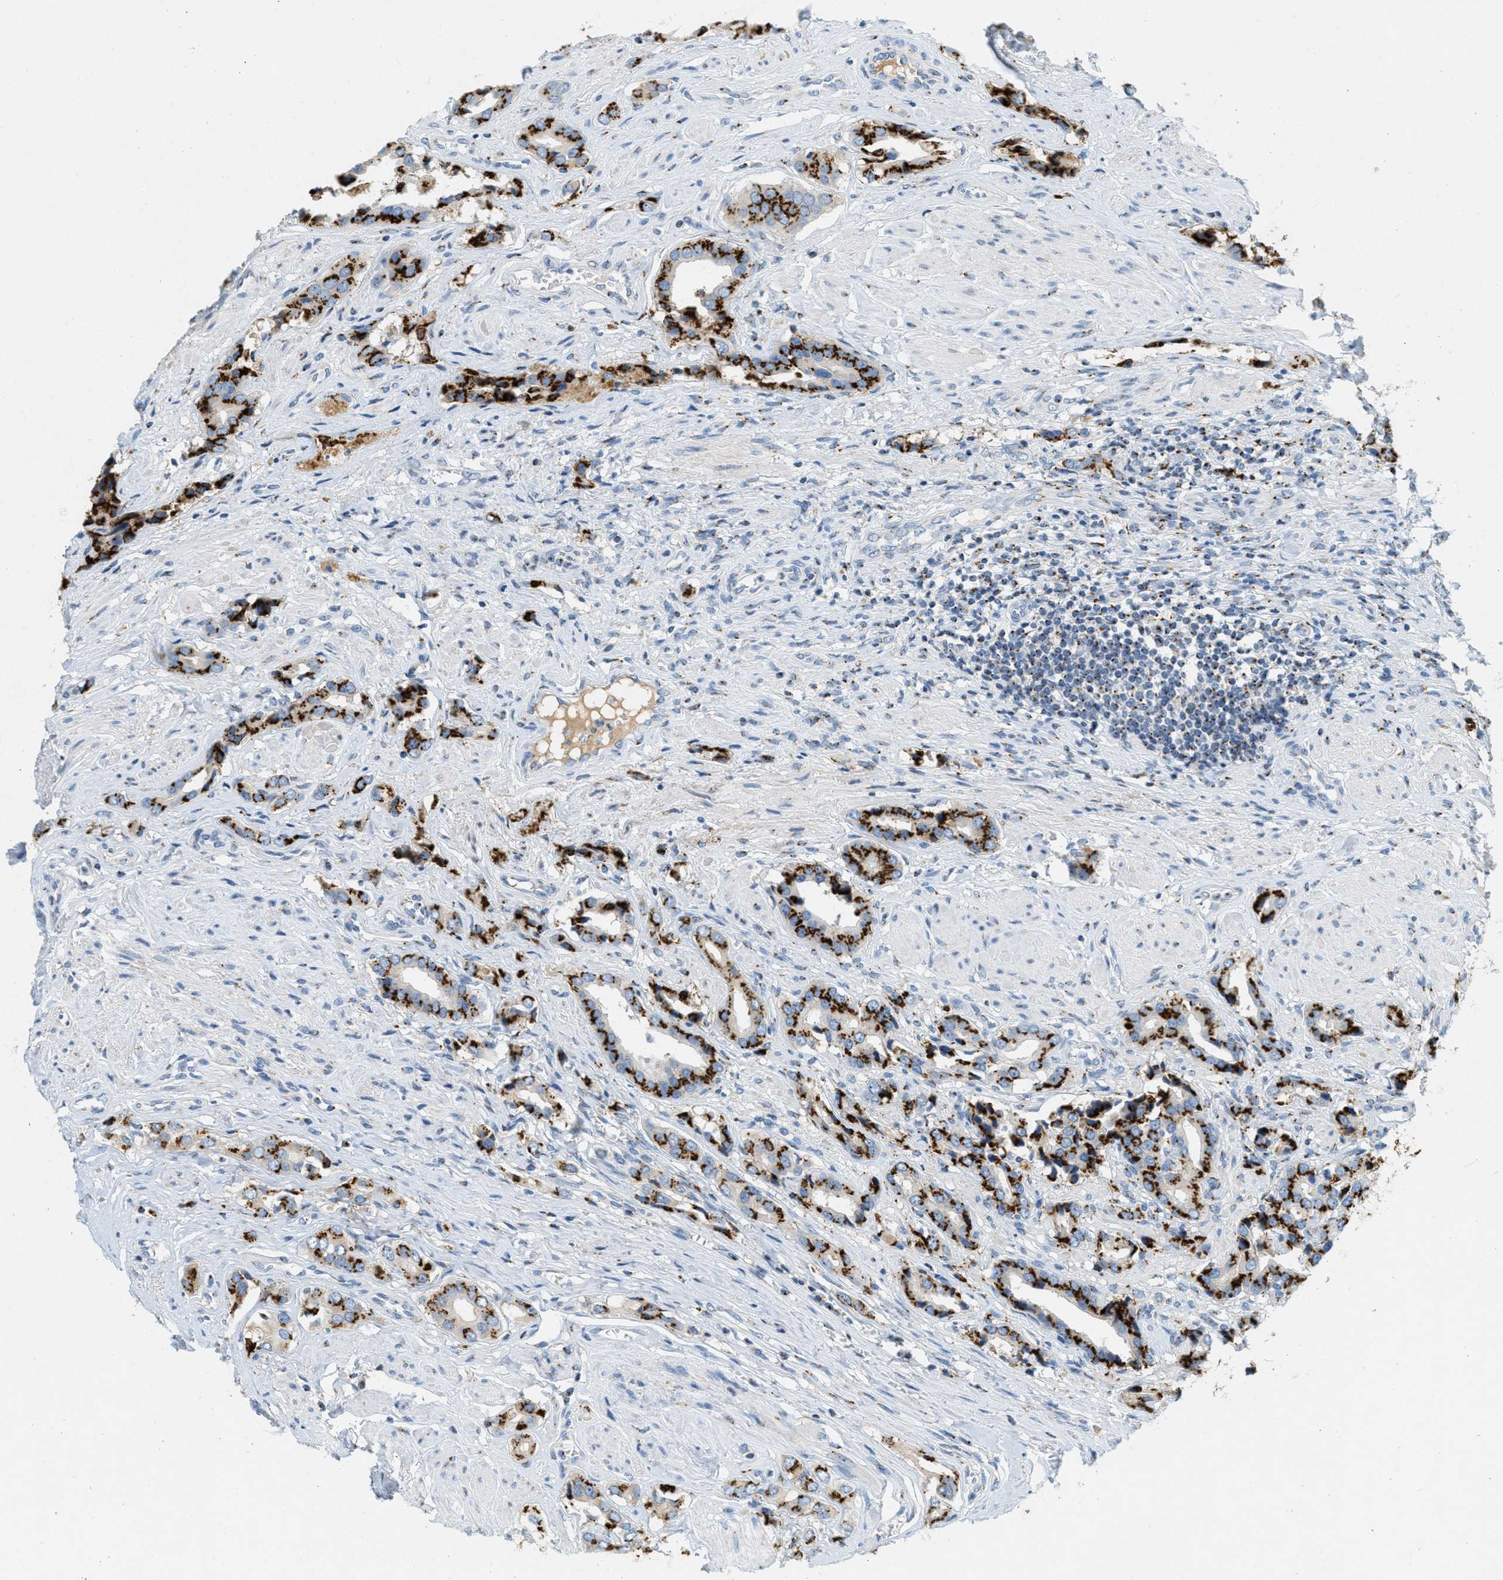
{"staining": {"intensity": "strong", "quantity": ">75%", "location": "cytoplasmic/membranous"}, "tissue": "prostate cancer", "cell_type": "Tumor cells", "image_type": "cancer", "snomed": [{"axis": "morphology", "description": "Adenocarcinoma, High grade"}, {"axis": "topography", "description": "Prostate"}], "caption": "There is high levels of strong cytoplasmic/membranous expression in tumor cells of adenocarcinoma (high-grade) (prostate), as demonstrated by immunohistochemical staining (brown color).", "gene": "ENTPD4", "patient": {"sex": "male", "age": 52}}